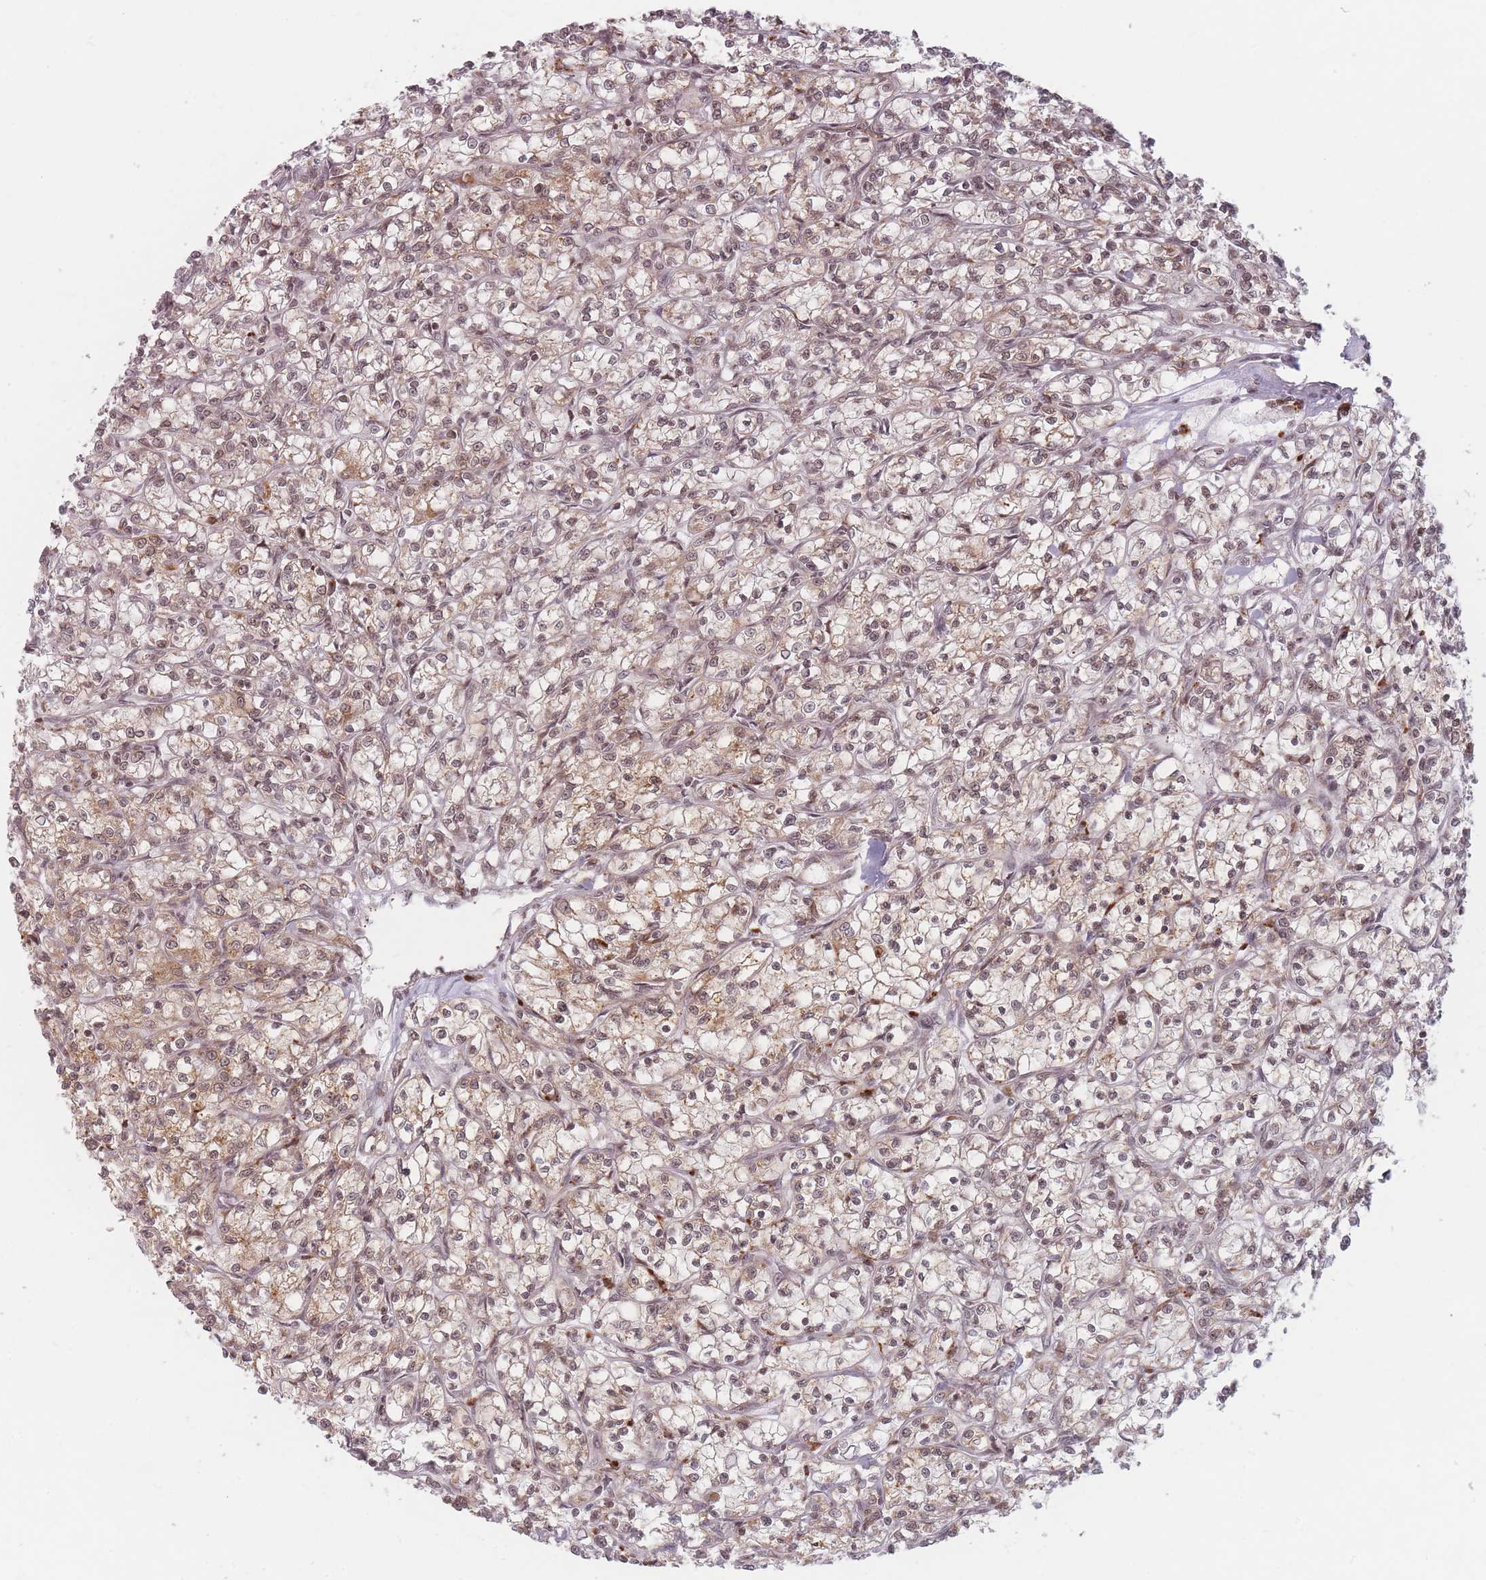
{"staining": {"intensity": "moderate", "quantity": ">75%", "location": "cytoplasmic/membranous,nuclear"}, "tissue": "renal cancer", "cell_type": "Tumor cells", "image_type": "cancer", "snomed": [{"axis": "morphology", "description": "Adenocarcinoma, NOS"}, {"axis": "topography", "description": "Kidney"}], "caption": "IHC of renal cancer (adenocarcinoma) demonstrates medium levels of moderate cytoplasmic/membranous and nuclear expression in approximately >75% of tumor cells.", "gene": "SPATA45", "patient": {"sex": "female", "age": 59}}